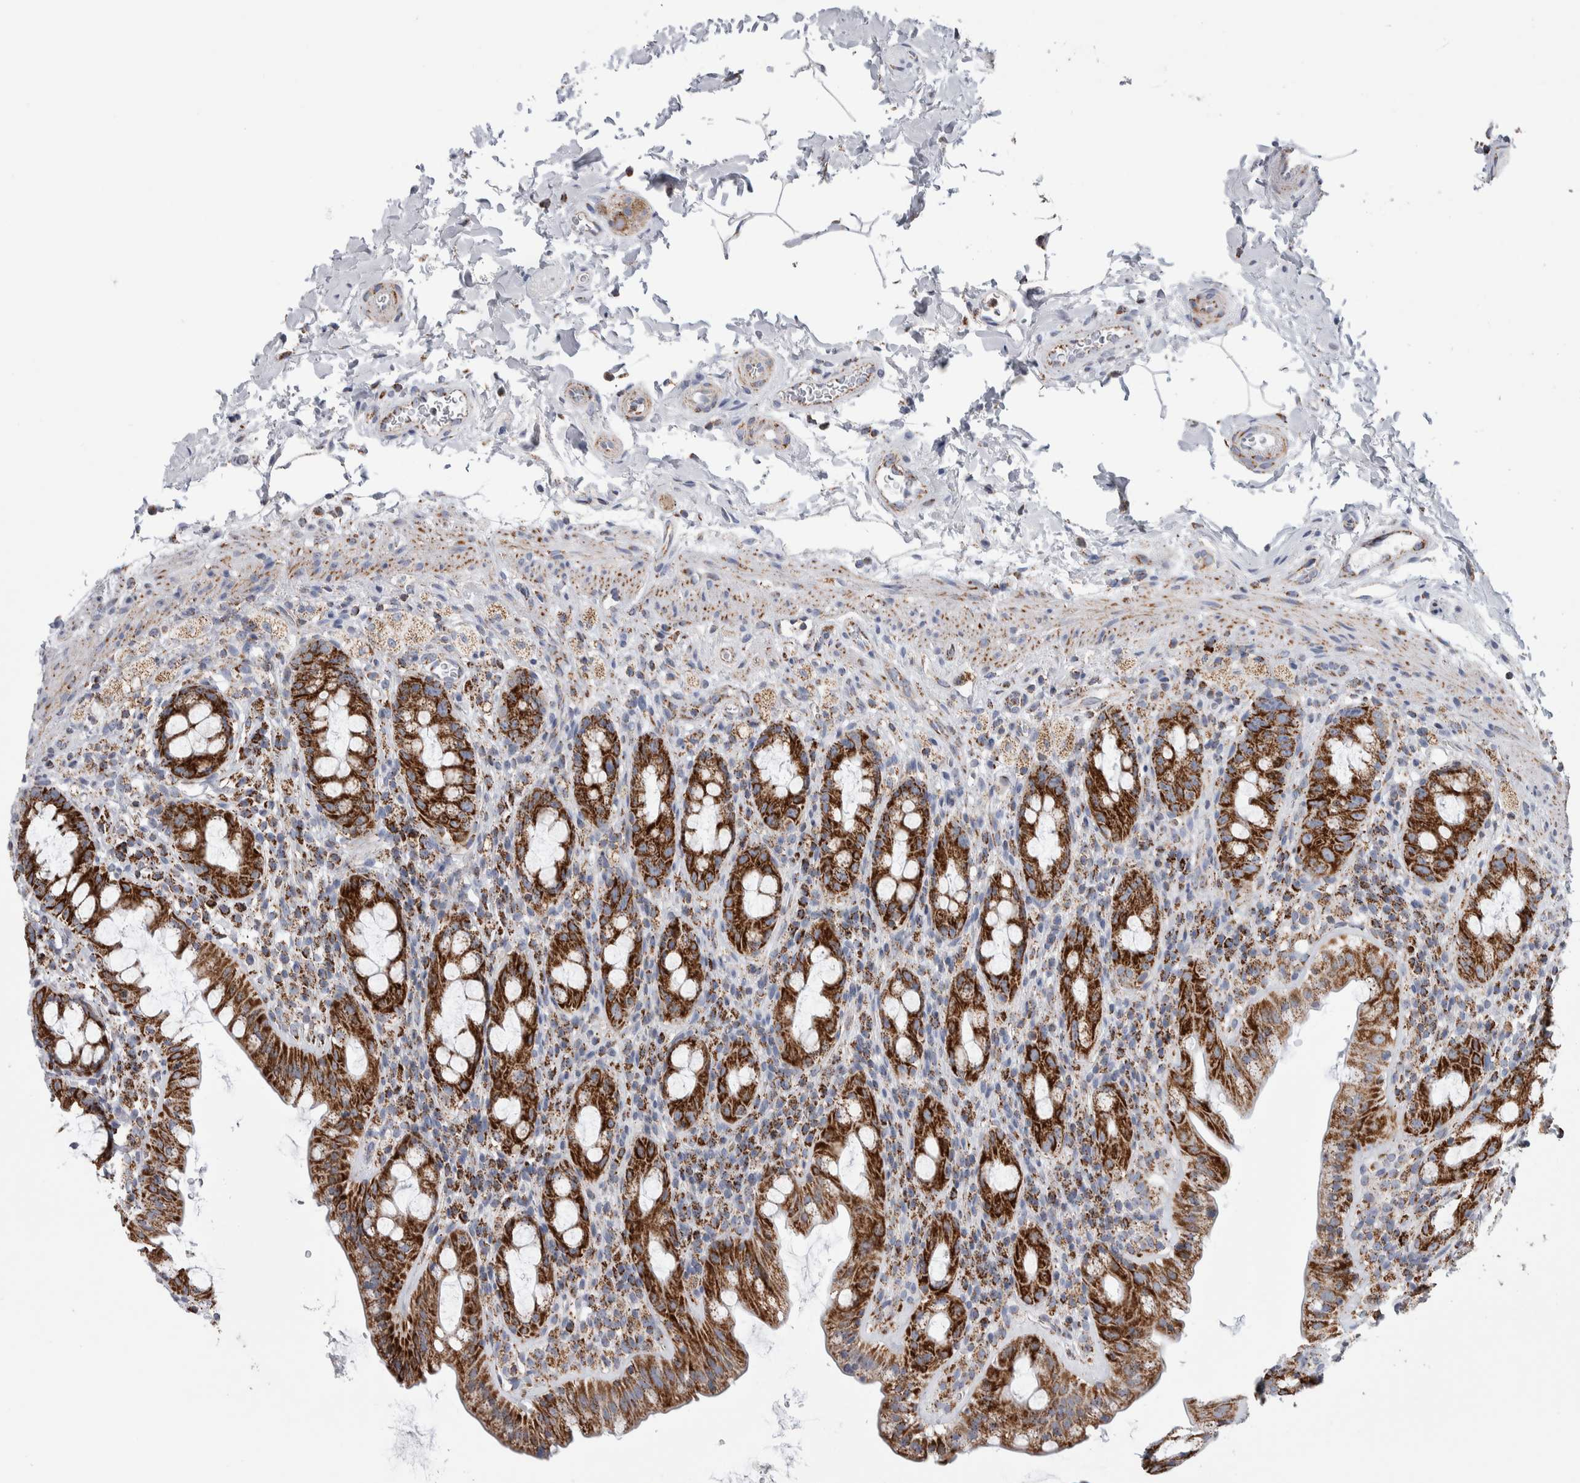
{"staining": {"intensity": "strong", "quantity": ">75%", "location": "cytoplasmic/membranous"}, "tissue": "rectum", "cell_type": "Glandular cells", "image_type": "normal", "snomed": [{"axis": "morphology", "description": "Normal tissue, NOS"}, {"axis": "topography", "description": "Rectum"}], "caption": "Protein analysis of normal rectum displays strong cytoplasmic/membranous positivity in about >75% of glandular cells. The protein is shown in brown color, while the nuclei are stained blue.", "gene": "ETFA", "patient": {"sex": "male", "age": 44}}